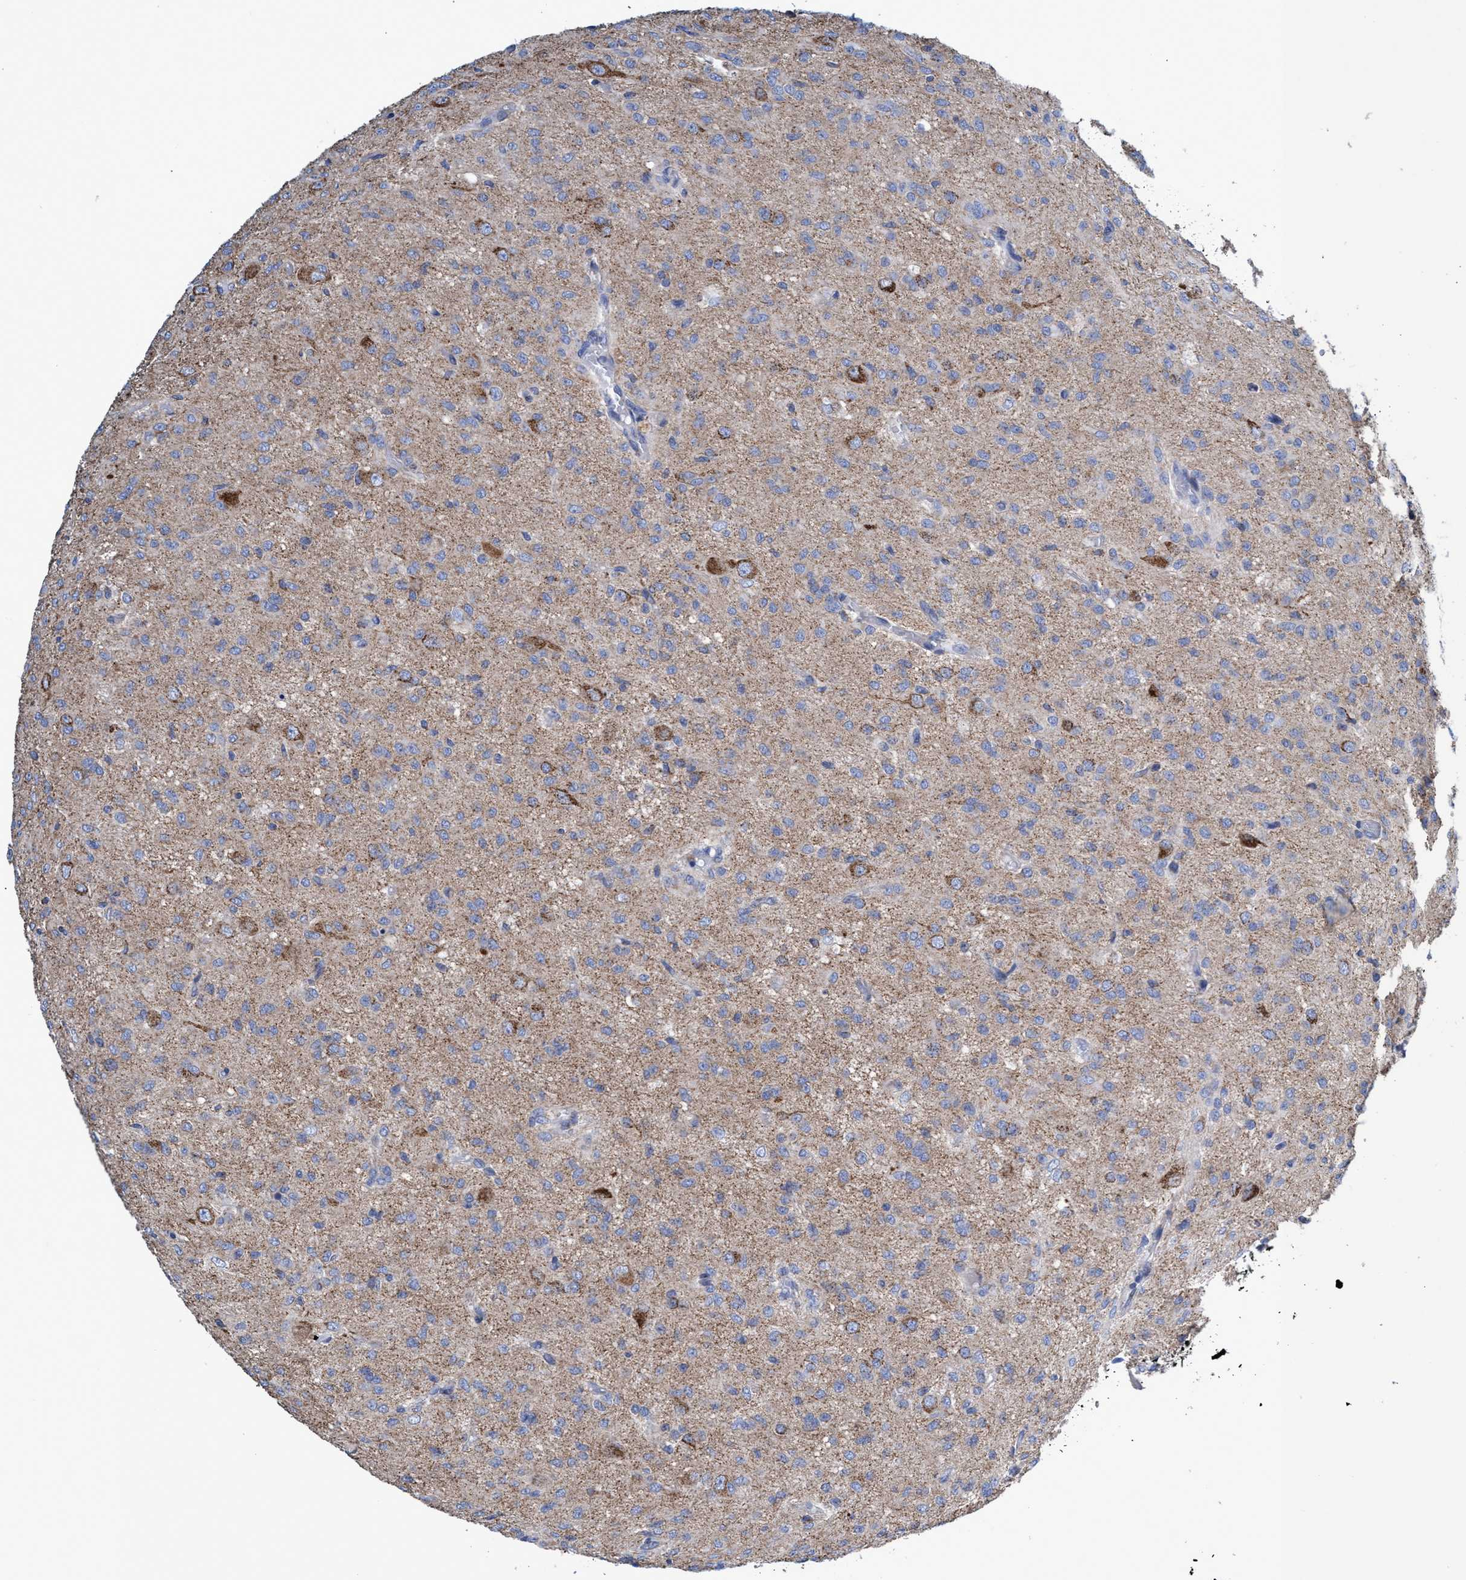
{"staining": {"intensity": "weak", "quantity": "25%-75%", "location": "cytoplasmic/membranous"}, "tissue": "glioma", "cell_type": "Tumor cells", "image_type": "cancer", "snomed": [{"axis": "morphology", "description": "Glioma, malignant, High grade"}, {"axis": "topography", "description": "Brain"}], "caption": "Brown immunohistochemical staining in human glioma shows weak cytoplasmic/membranous expression in approximately 25%-75% of tumor cells.", "gene": "ZNF750", "patient": {"sex": "female", "age": 59}}